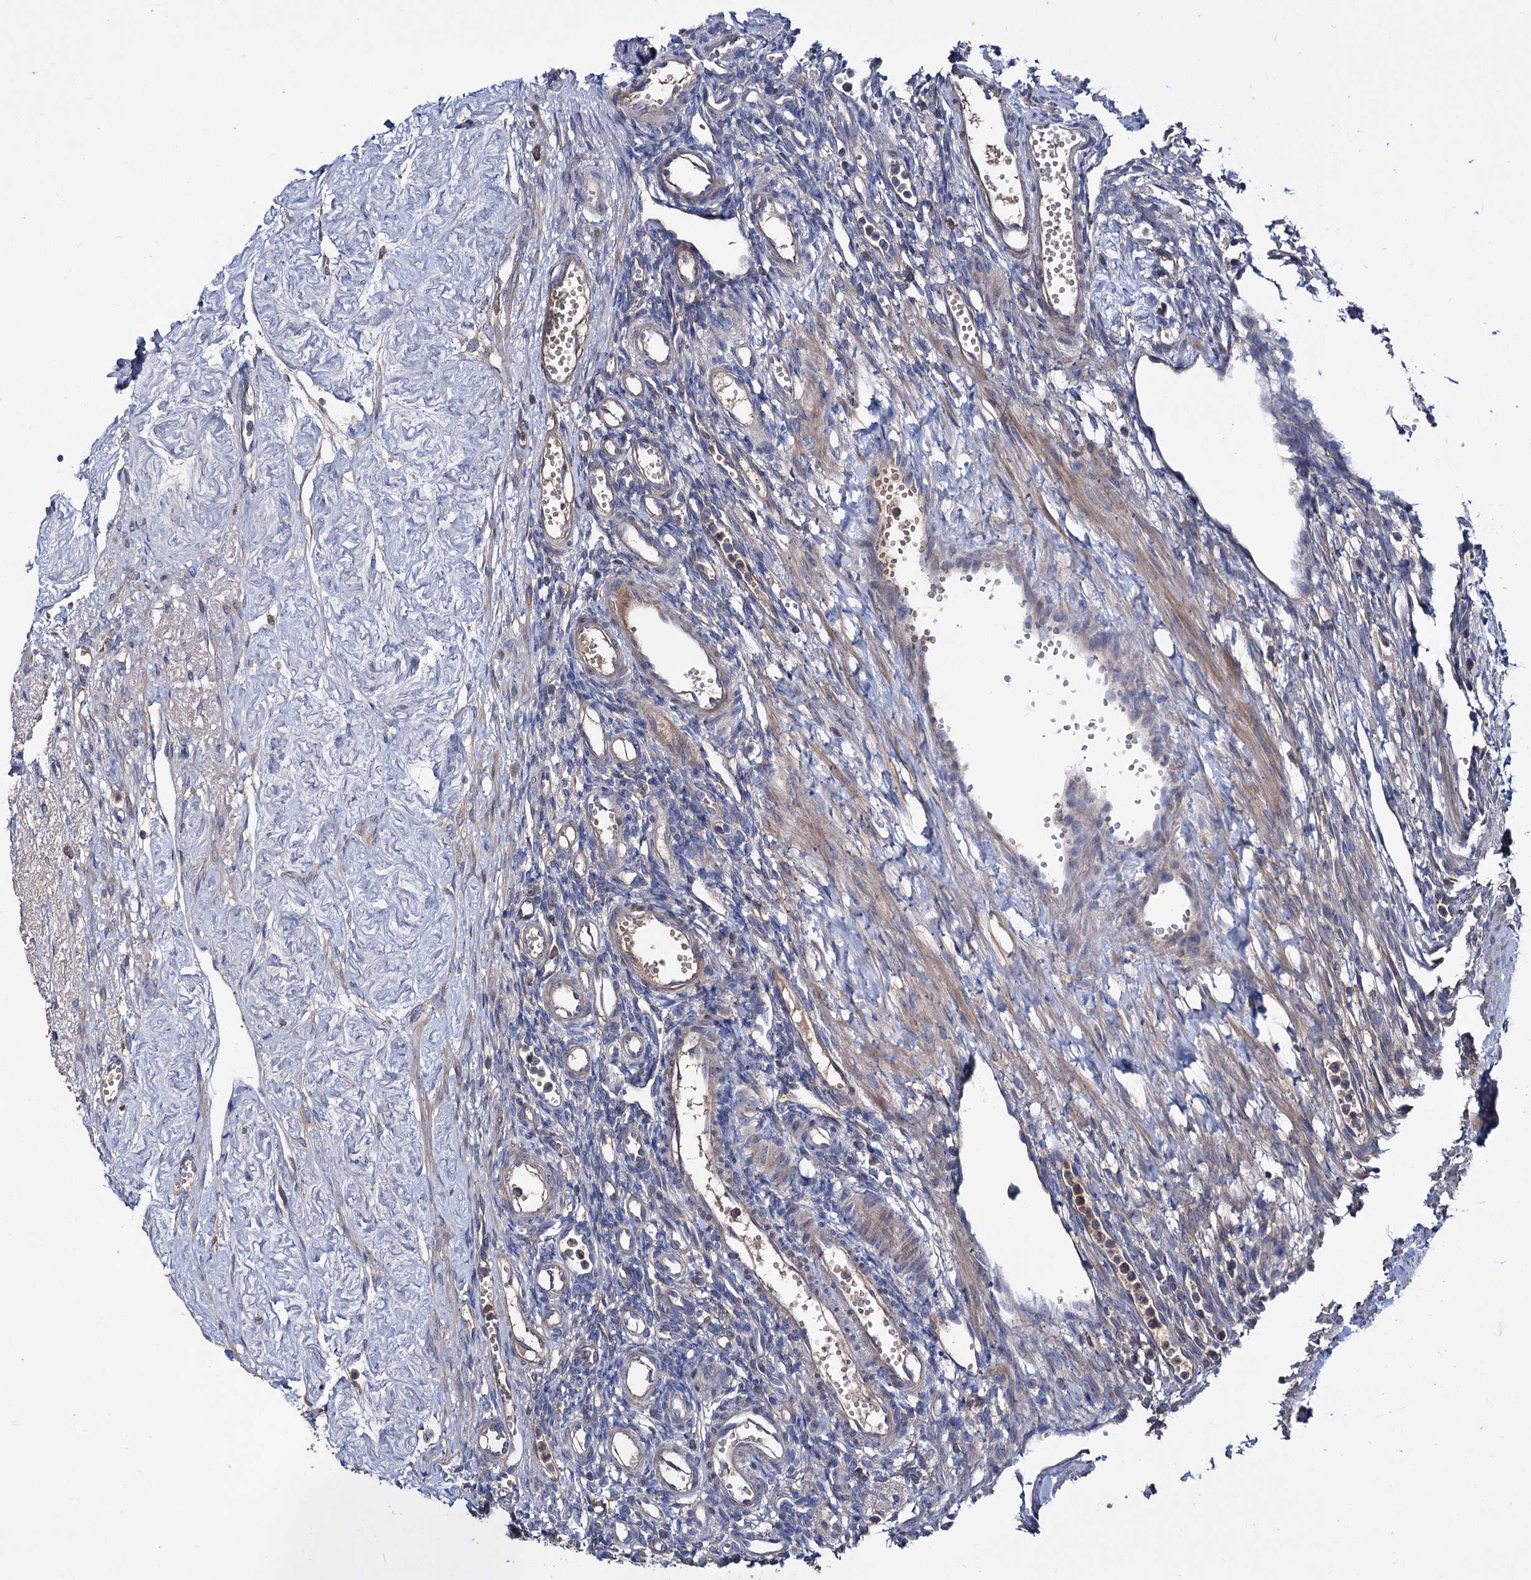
{"staining": {"intensity": "negative", "quantity": "none", "location": "none"}, "tissue": "ovary", "cell_type": "Ovarian stroma cells", "image_type": "normal", "snomed": [{"axis": "morphology", "description": "Normal tissue, NOS"}, {"axis": "morphology", "description": "Cyst, NOS"}, {"axis": "topography", "description": "Ovary"}], "caption": "Immunohistochemical staining of normal ovary shows no significant staining in ovarian stroma cells.", "gene": "CLPB", "patient": {"sex": "female", "age": 33}}